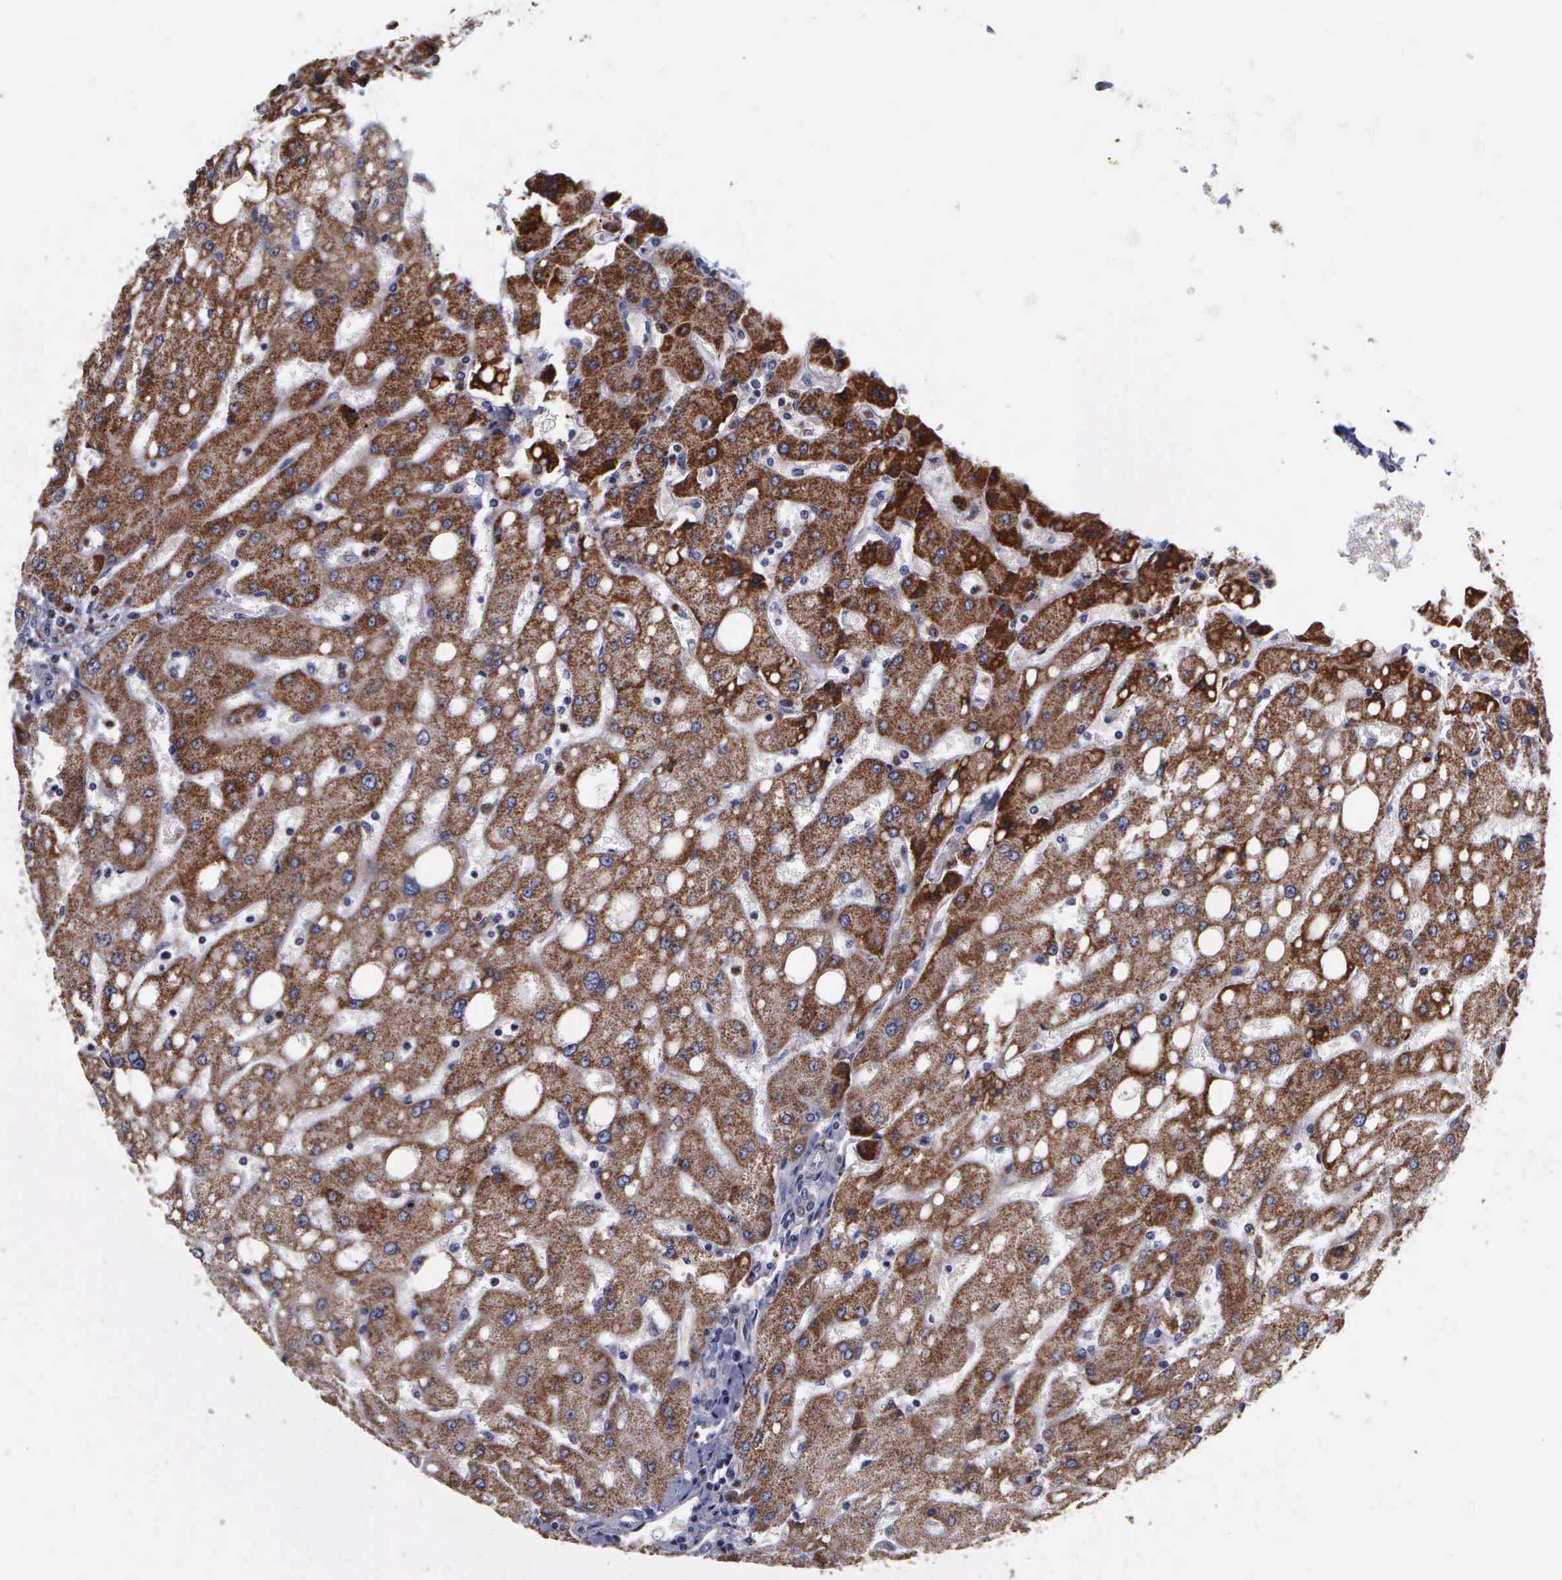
{"staining": {"intensity": "negative", "quantity": "none", "location": "none"}, "tissue": "liver", "cell_type": "Cholangiocytes", "image_type": "normal", "snomed": [{"axis": "morphology", "description": "Normal tissue, NOS"}, {"axis": "topography", "description": "Liver"}], "caption": "An IHC image of unremarkable liver is shown. There is no staining in cholangiocytes of liver. (DAB immunohistochemistry (IHC), high magnification).", "gene": "MAP3K9", "patient": {"sex": "male", "age": 49}}